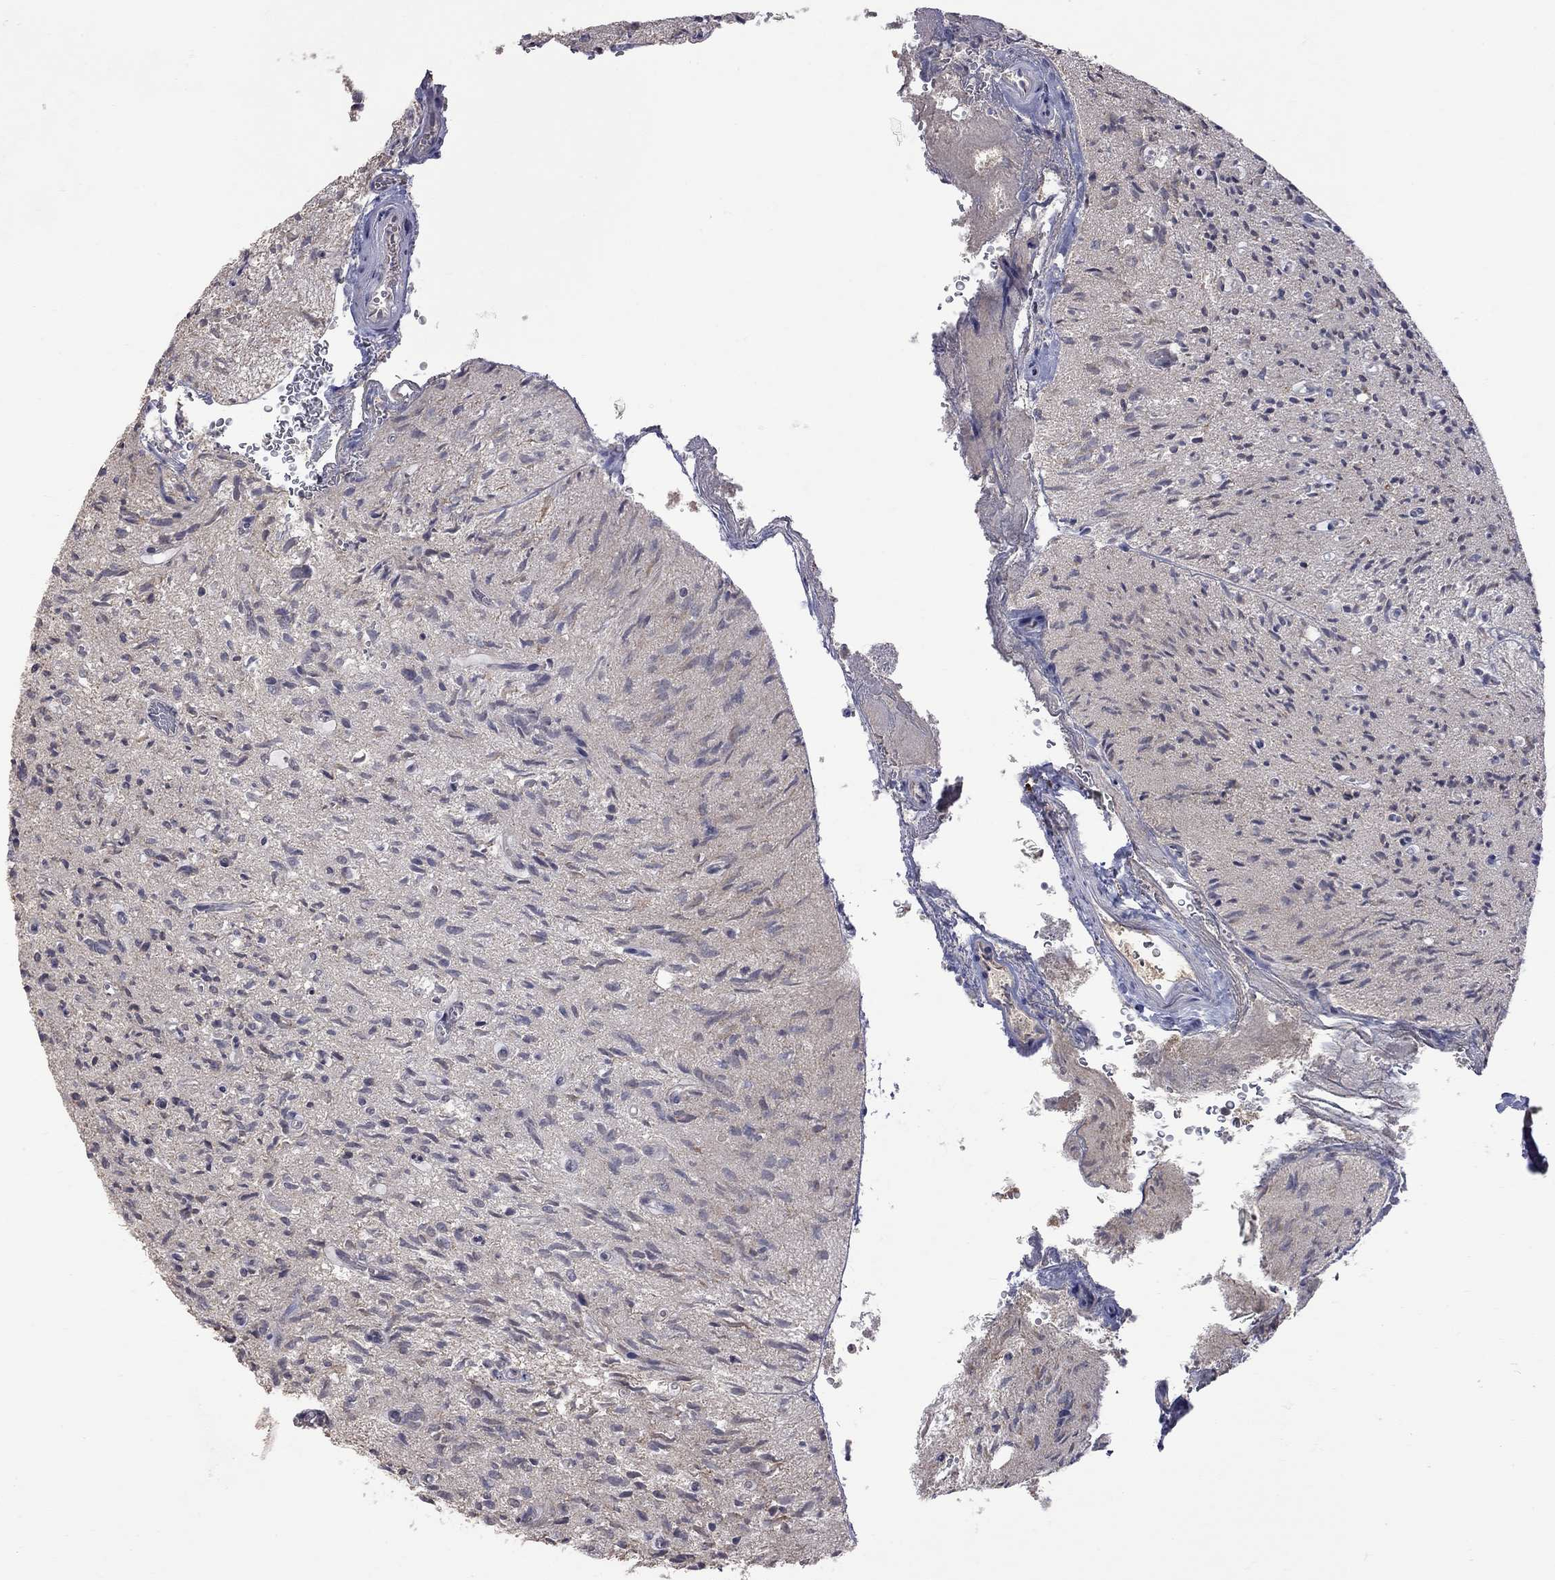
{"staining": {"intensity": "negative", "quantity": "none", "location": "none"}, "tissue": "glioma", "cell_type": "Tumor cells", "image_type": "cancer", "snomed": [{"axis": "morphology", "description": "Glioma, malignant, High grade"}, {"axis": "topography", "description": "Brain"}], "caption": "IHC image of neoplastic tissue: glioma stained with DAB shows no significant protein expression in tumor cells. Brightfield microscopy of immunohistochemistry (IHC) stained with DAB (brown) and hematoxylin (blue), captured at high magnification.", "gene": "HTR6", "patient": {"sex": "male", "age": 64}}